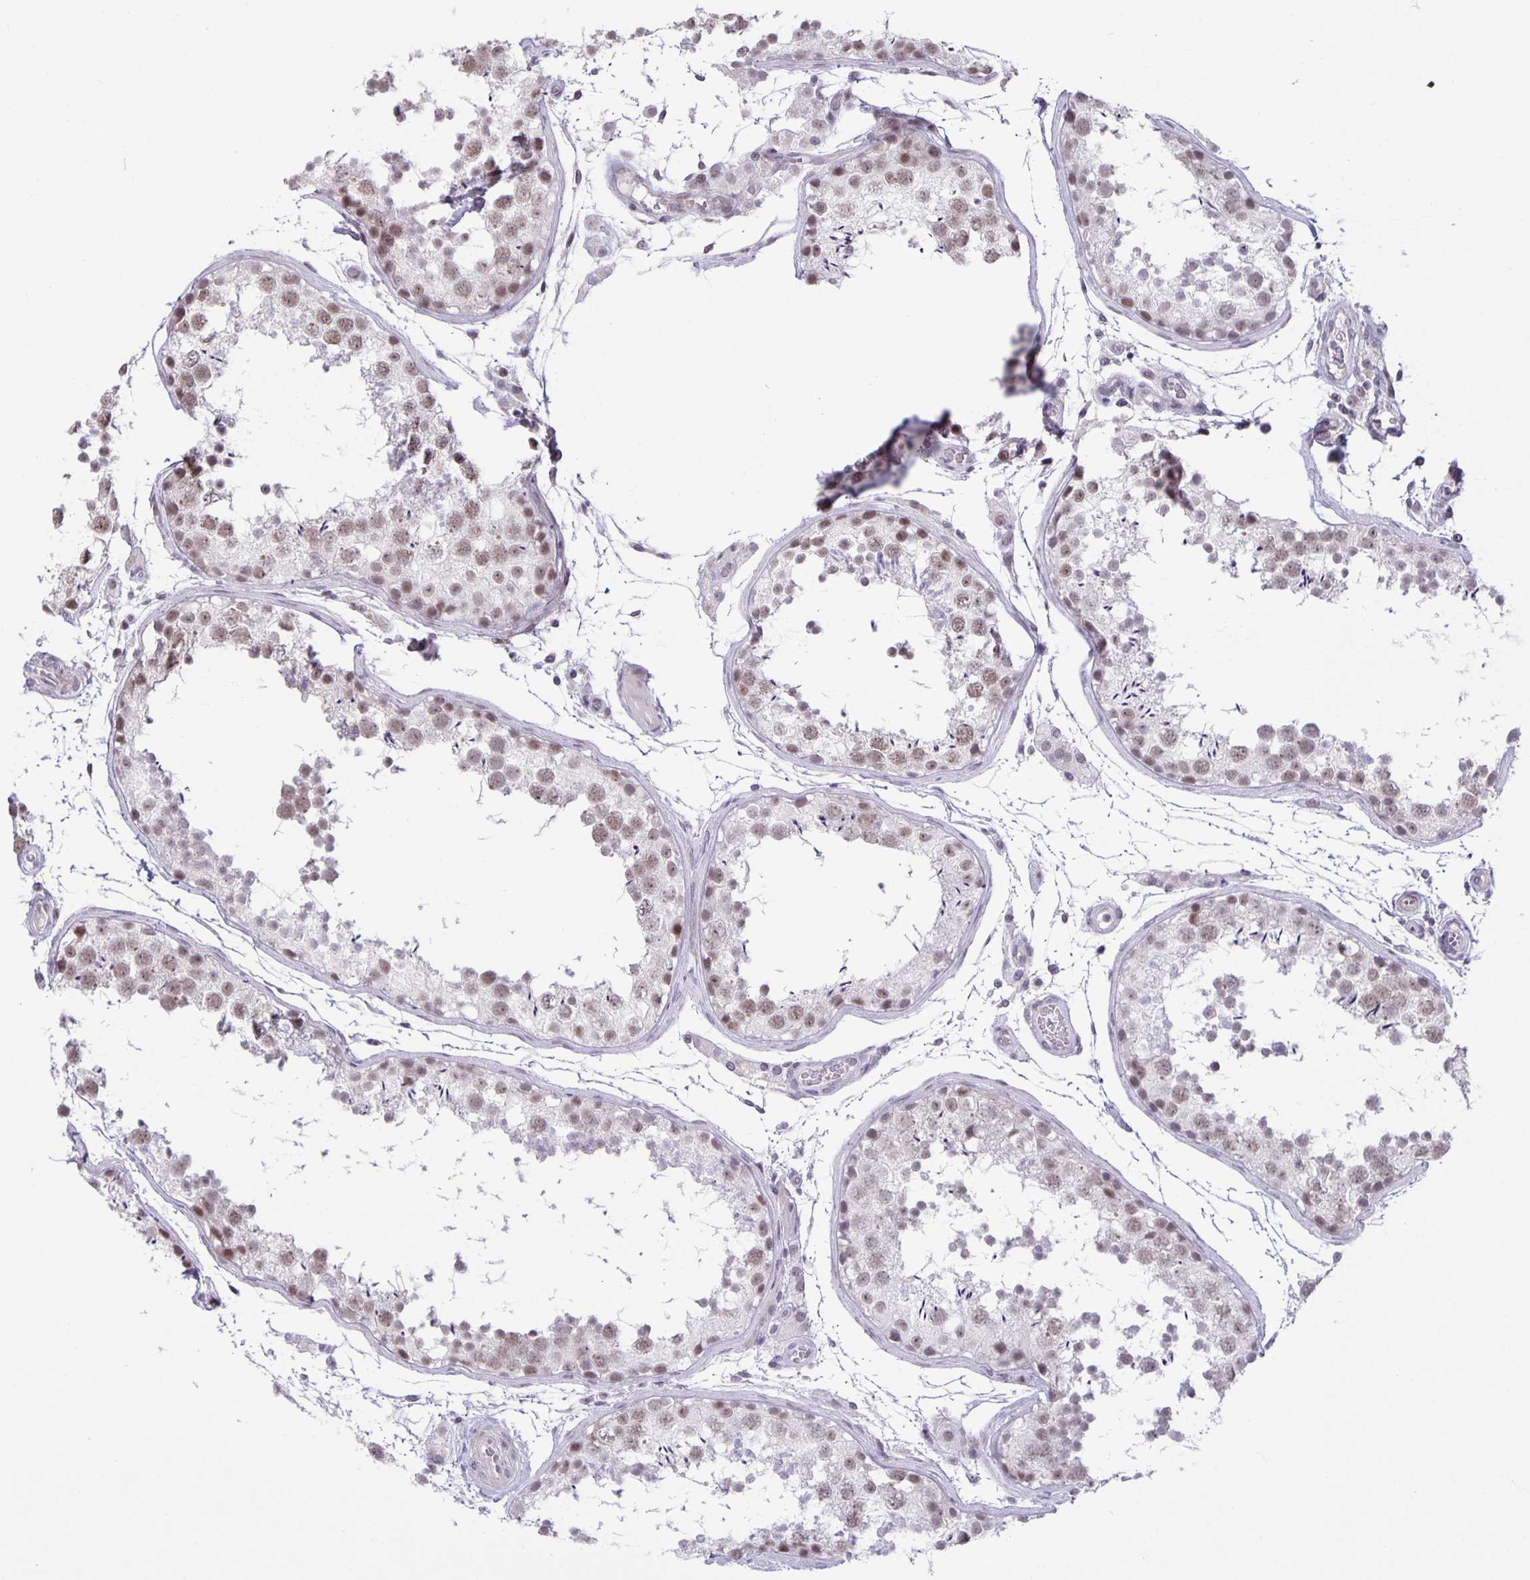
{"staining": {"intensity": "weak", "quantity": "25%-75%", "location": "nuclear"}, "tissue": "testis", "cell_type": "Cells in seminiferous ducts", "image_type": "normal", "snomed": [{"axis": "morphology", "description": "Normal tissue, NOS"}, {"axis": "topography", "description": "Testis"}], "caption": "Immunohistochemistry (DAB) staining of unremarkable human testis displays weak nuclear protein expression in approximately 25%-75% of cells in seminiferous ducts. Using DAB (3,3'-diaminobenzidine) (brown) and hematoxylin (blue) stains, captured at high magnification using brightfield microscopy.", "gene": "PHRF1", "patient": {"sex": "male", "age": 29}}